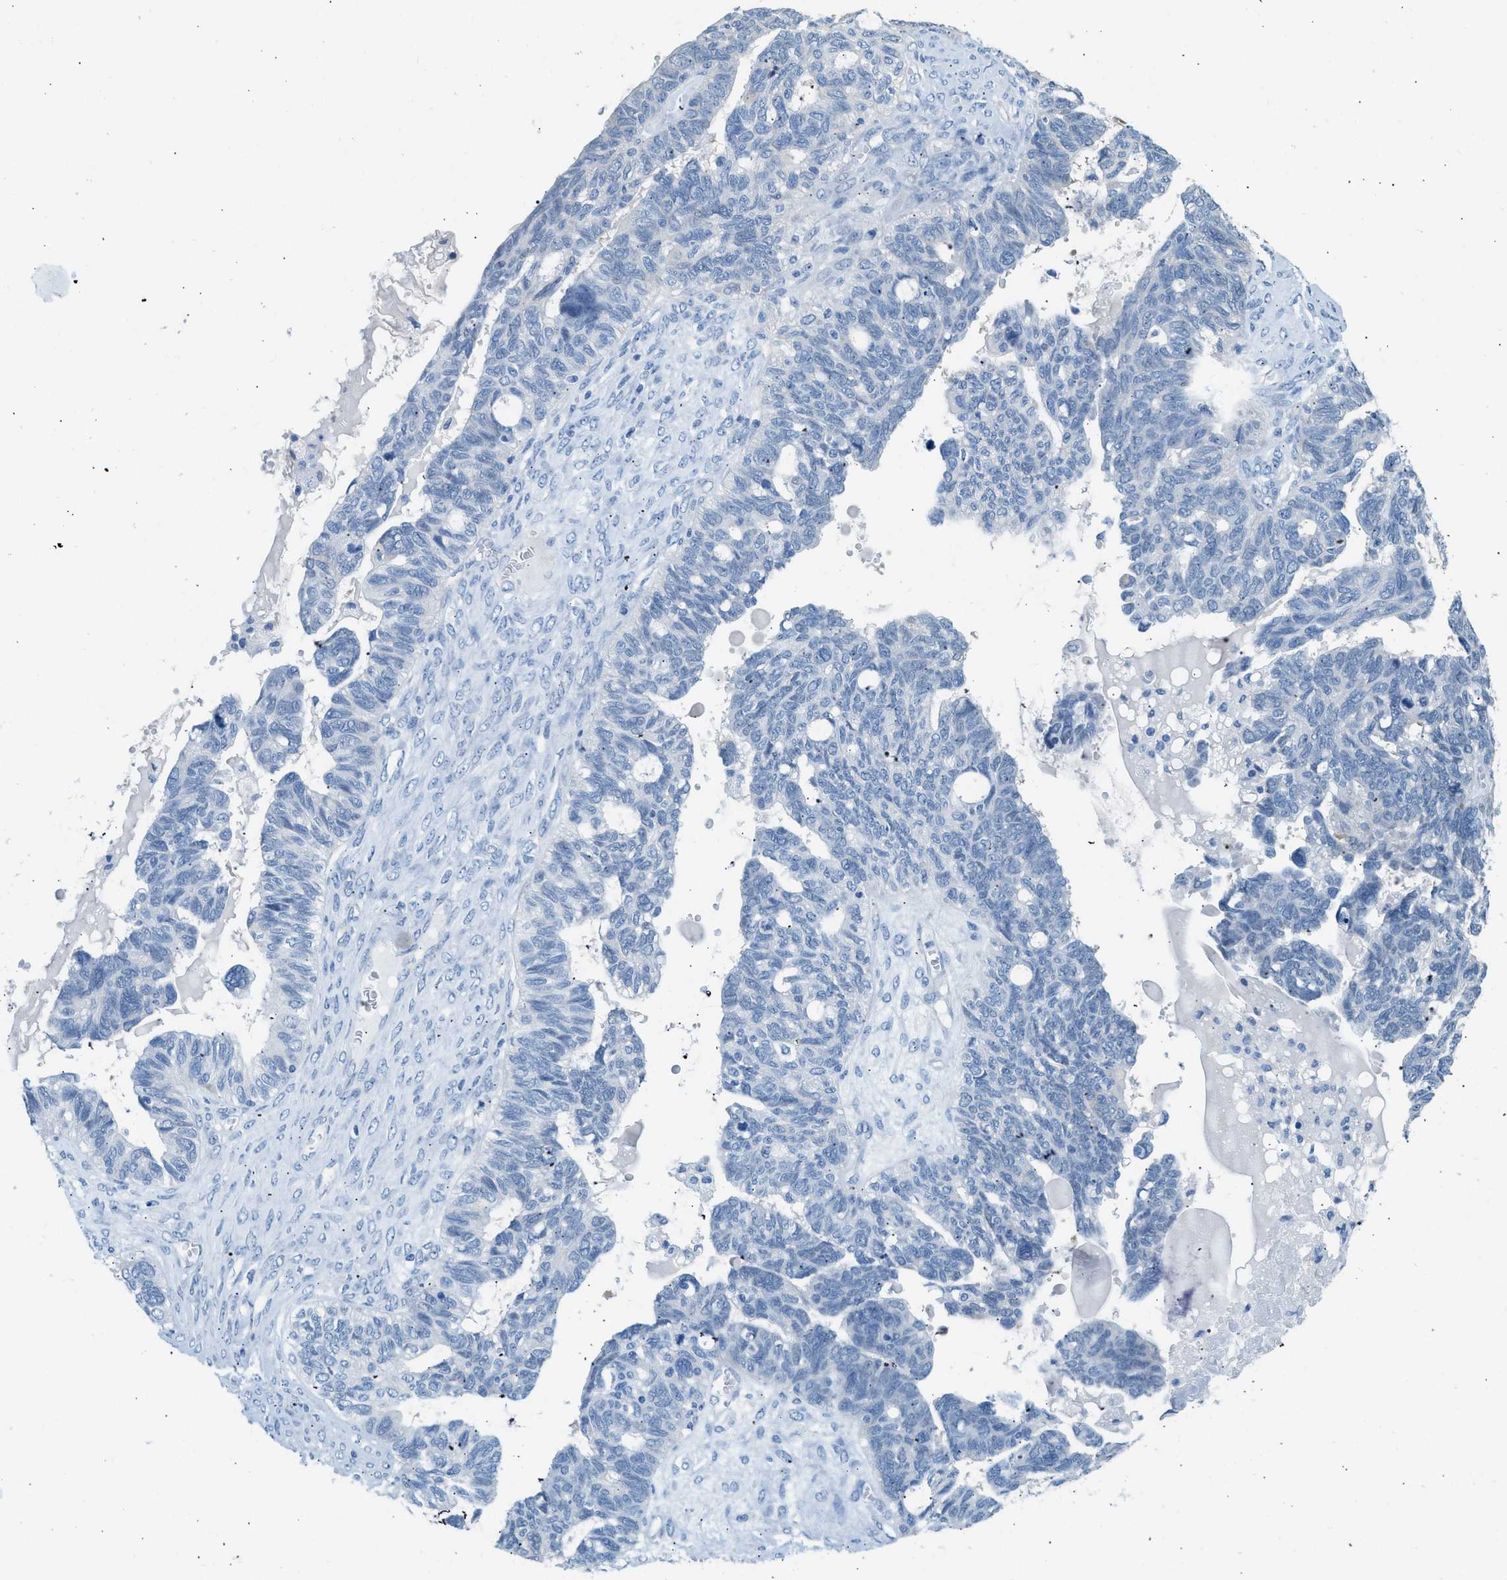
{"staining": {"intensity": "negative", "quantity": "none", "location": "none"}, "tissue": "ovarian cancer", "cell_type": "Tumor cells", "image_type": "cancer", "snomed": [{"axis": "morphology", "description": "Cystadenocarcinoma, serous, NOS"}, {"axis": "topography", "description": "Ovary"}], "caption": "IHC micrograph of serous cystadenocarcinoma (ovarian) stained for a protein (brown), which exhibits no expression in tumor cells.", "gene": "SPAM1", "patient": {"sex": "female", "age": 79}}